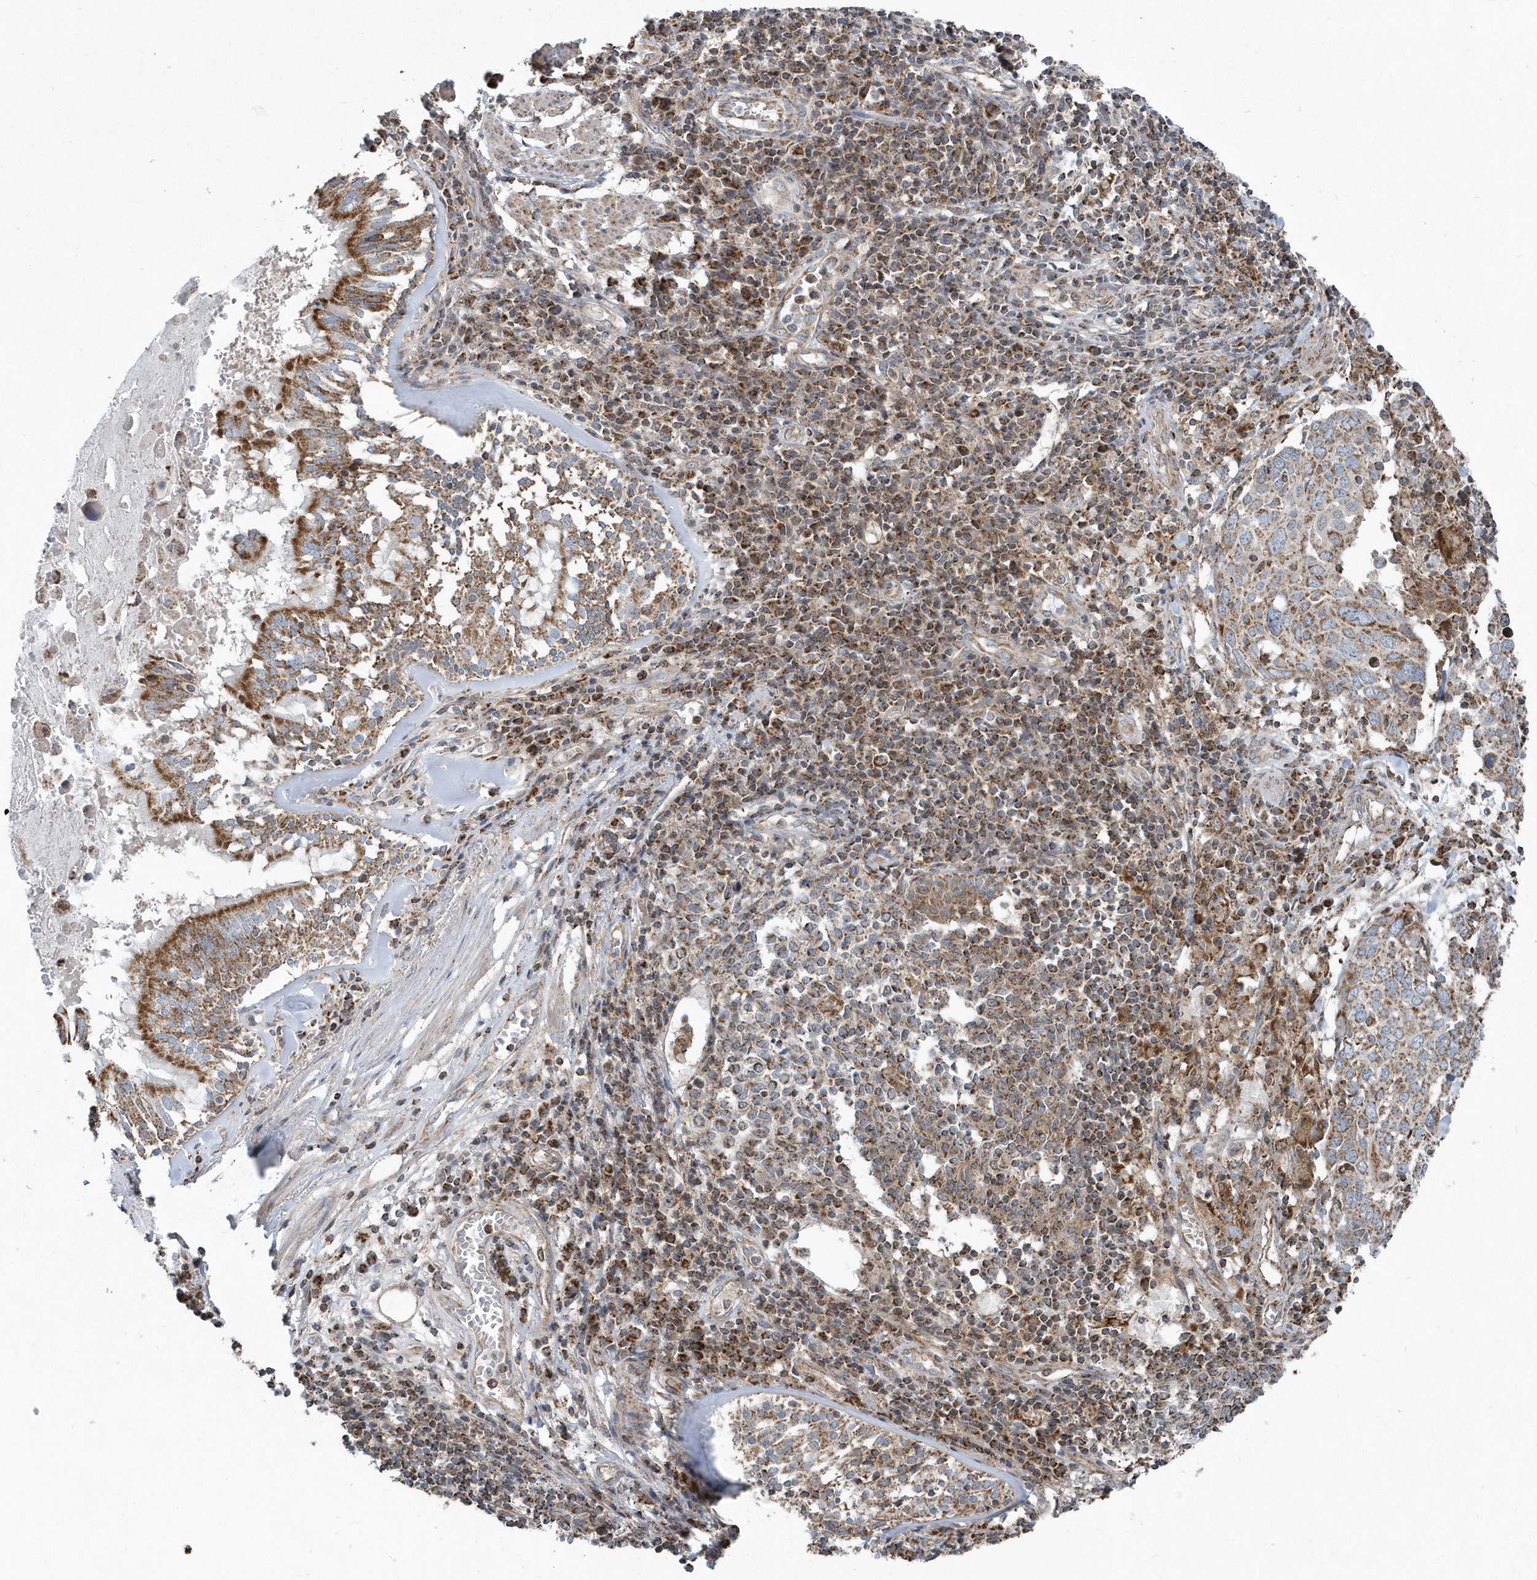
{"staining": {"intensity": "moderate", "quantity": ">75%", "location": "cytoplasmic/membranous"}, "tissue": "lung cancer", "cell_type": "Tumor cells", "image_type": "cancer", "snomed": [{"axis": "morphology", "description": "Squamous cell carcinoma, NOS"}, {"axis": "topography", "description": "Lung"}], "caption": "The immunohistochemical stain highlights moderate cytoplasmic/membranous positivity in tumor cells of squamous cell carcinoma (lung) tissue. The staining was performed using DAB (3,3'-diaminobenzidine), with brown indicating positive protein expression. Nuclei are stained blue with hematoxylin.", "gene": "PPP1R7", "patient": {"sex": "male", "age": 65}}